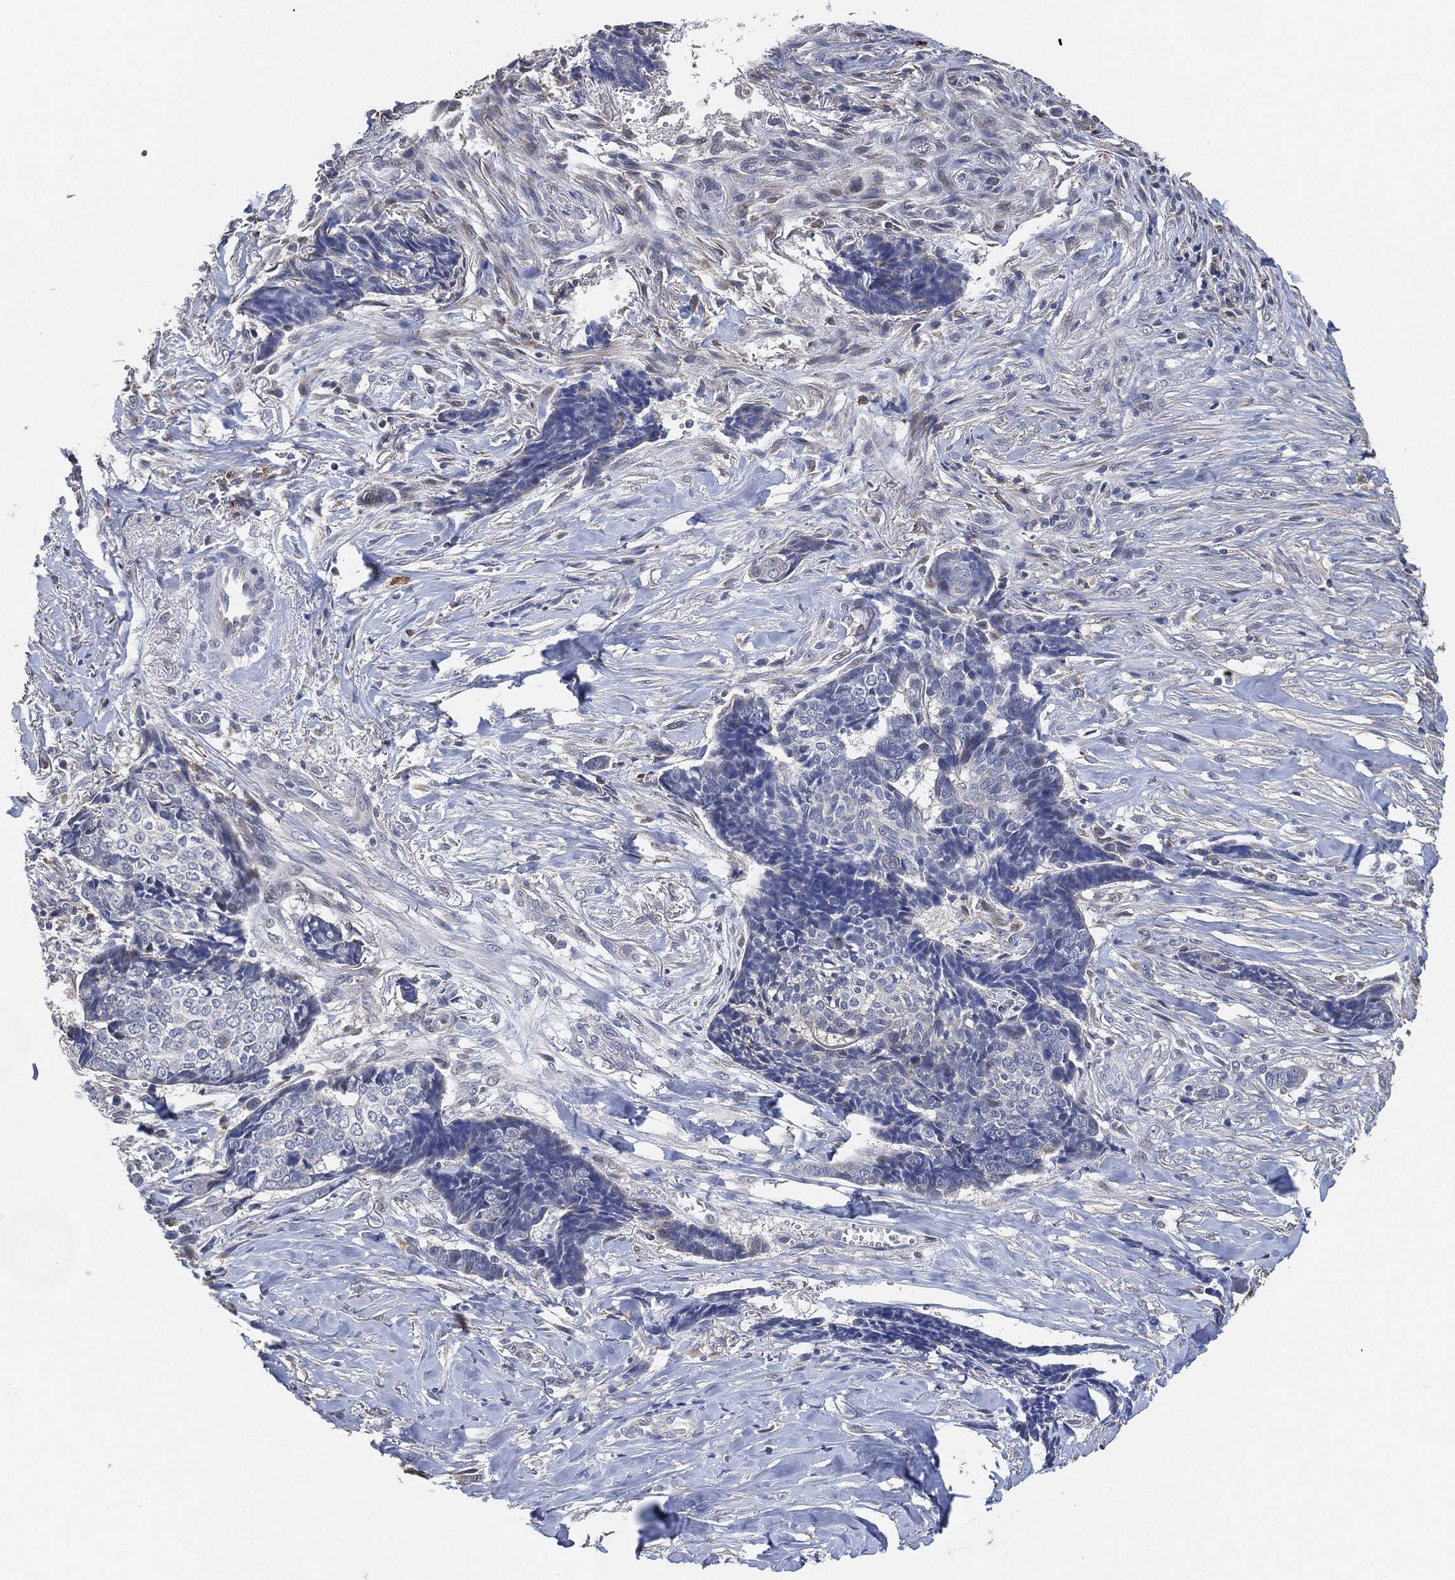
{"staining": {"intensity": "negative", "quantity": "none", "location": "none"}, "tissue": "skin cancer", "cell_type": "Tumor cells", "image_type": "cancer", "snomed": [{"axis": "morphology", "description": "Basal cell carcinoma"}, {"axis": "topography", "description": "Skin"}], "caption": "Protein analysis of skin basal cell carcinoma reveals no significant staining in tumor cells.", "gene": "VSIG4", "patient": {"sex": "male", "age": 86}}